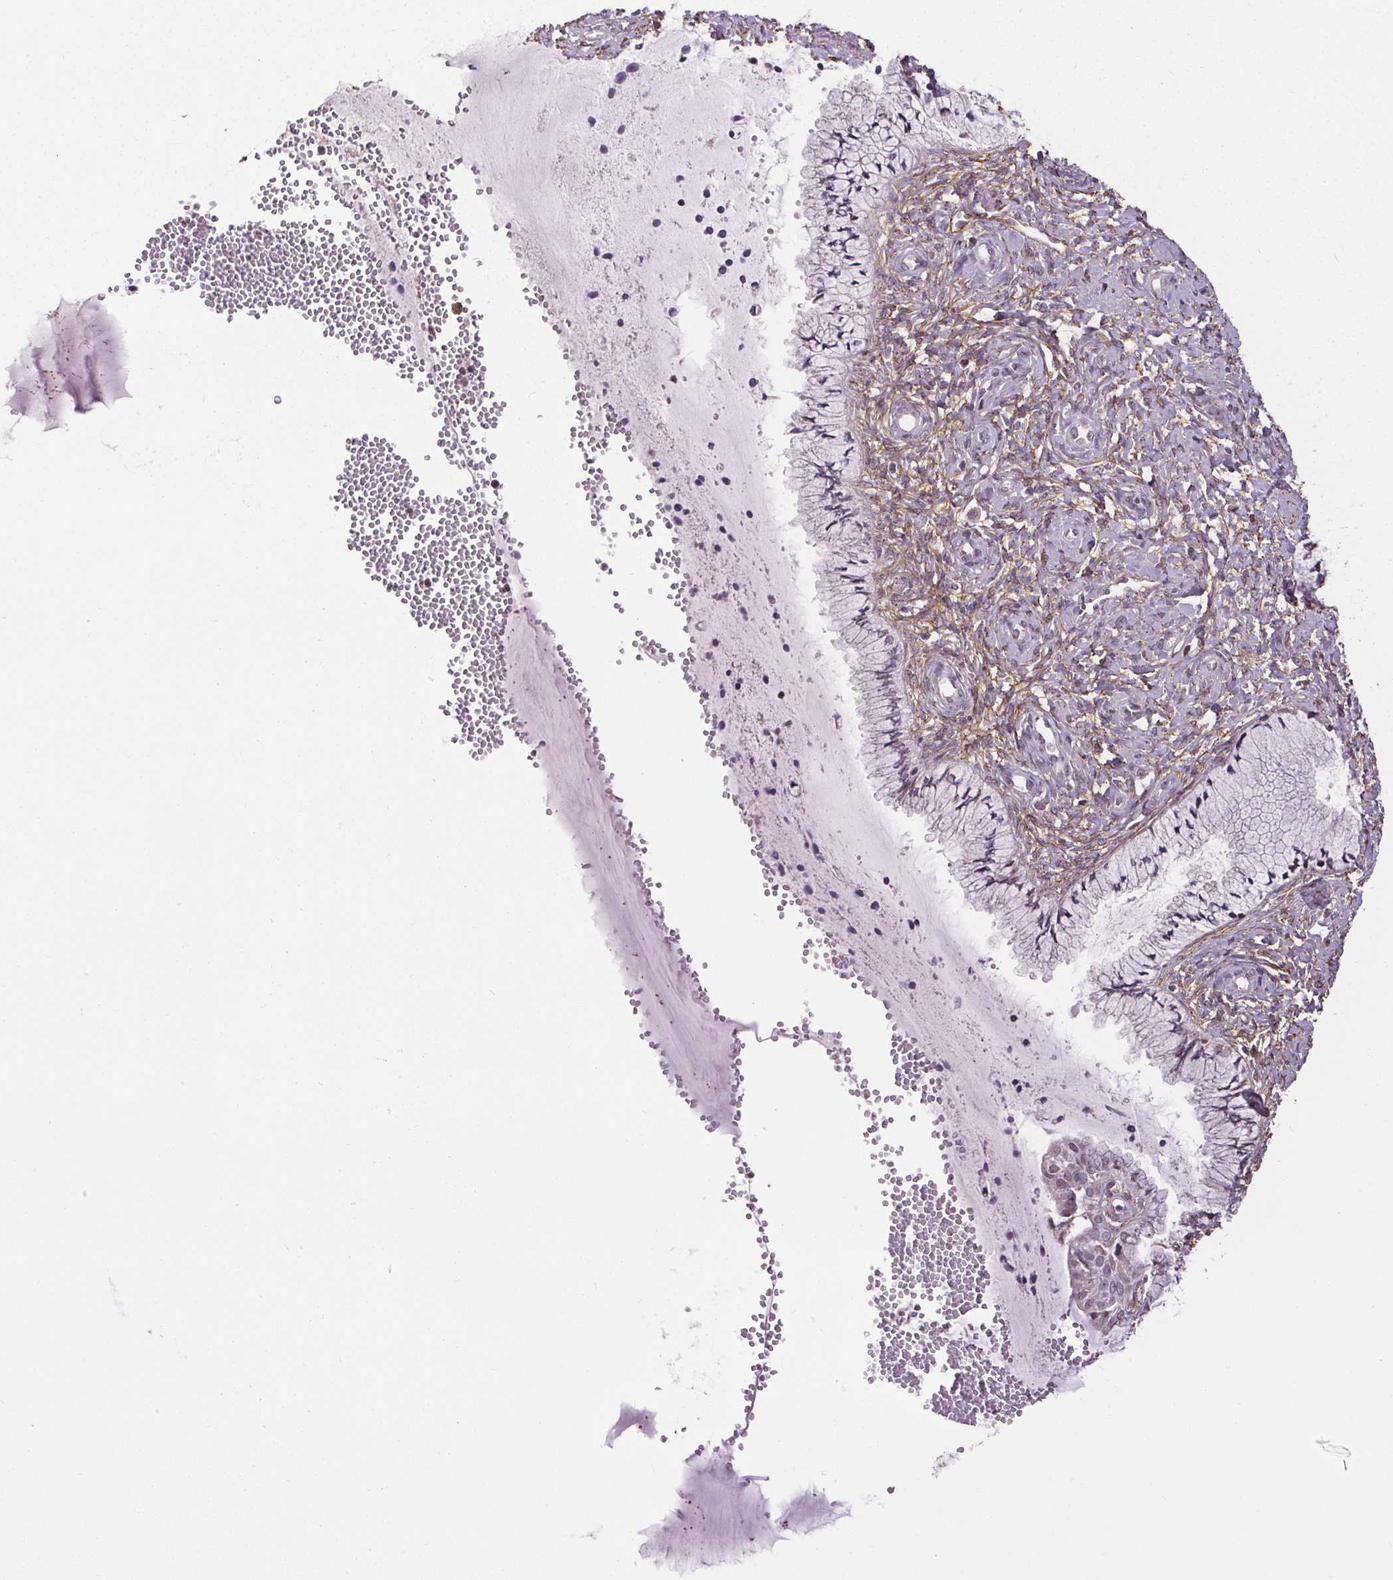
{"staining": {"intensity": "negative", "quantity": "none", "location": "none"}, "tissue": "cervix", "cell_type": "Glandular cells", "image_type": "normal", "snomed": [{"axis": "morphology", "description": "Normal tissue, NOS"}, {"axis": "topography", "description": "Cervix"}], "caption": "Immunohistochemistry (IHC) of benign human cervix exhibits no expression in glandular cells.", "gene": "KIAA0232", "patient": {"sex": "female", "age": 37}}